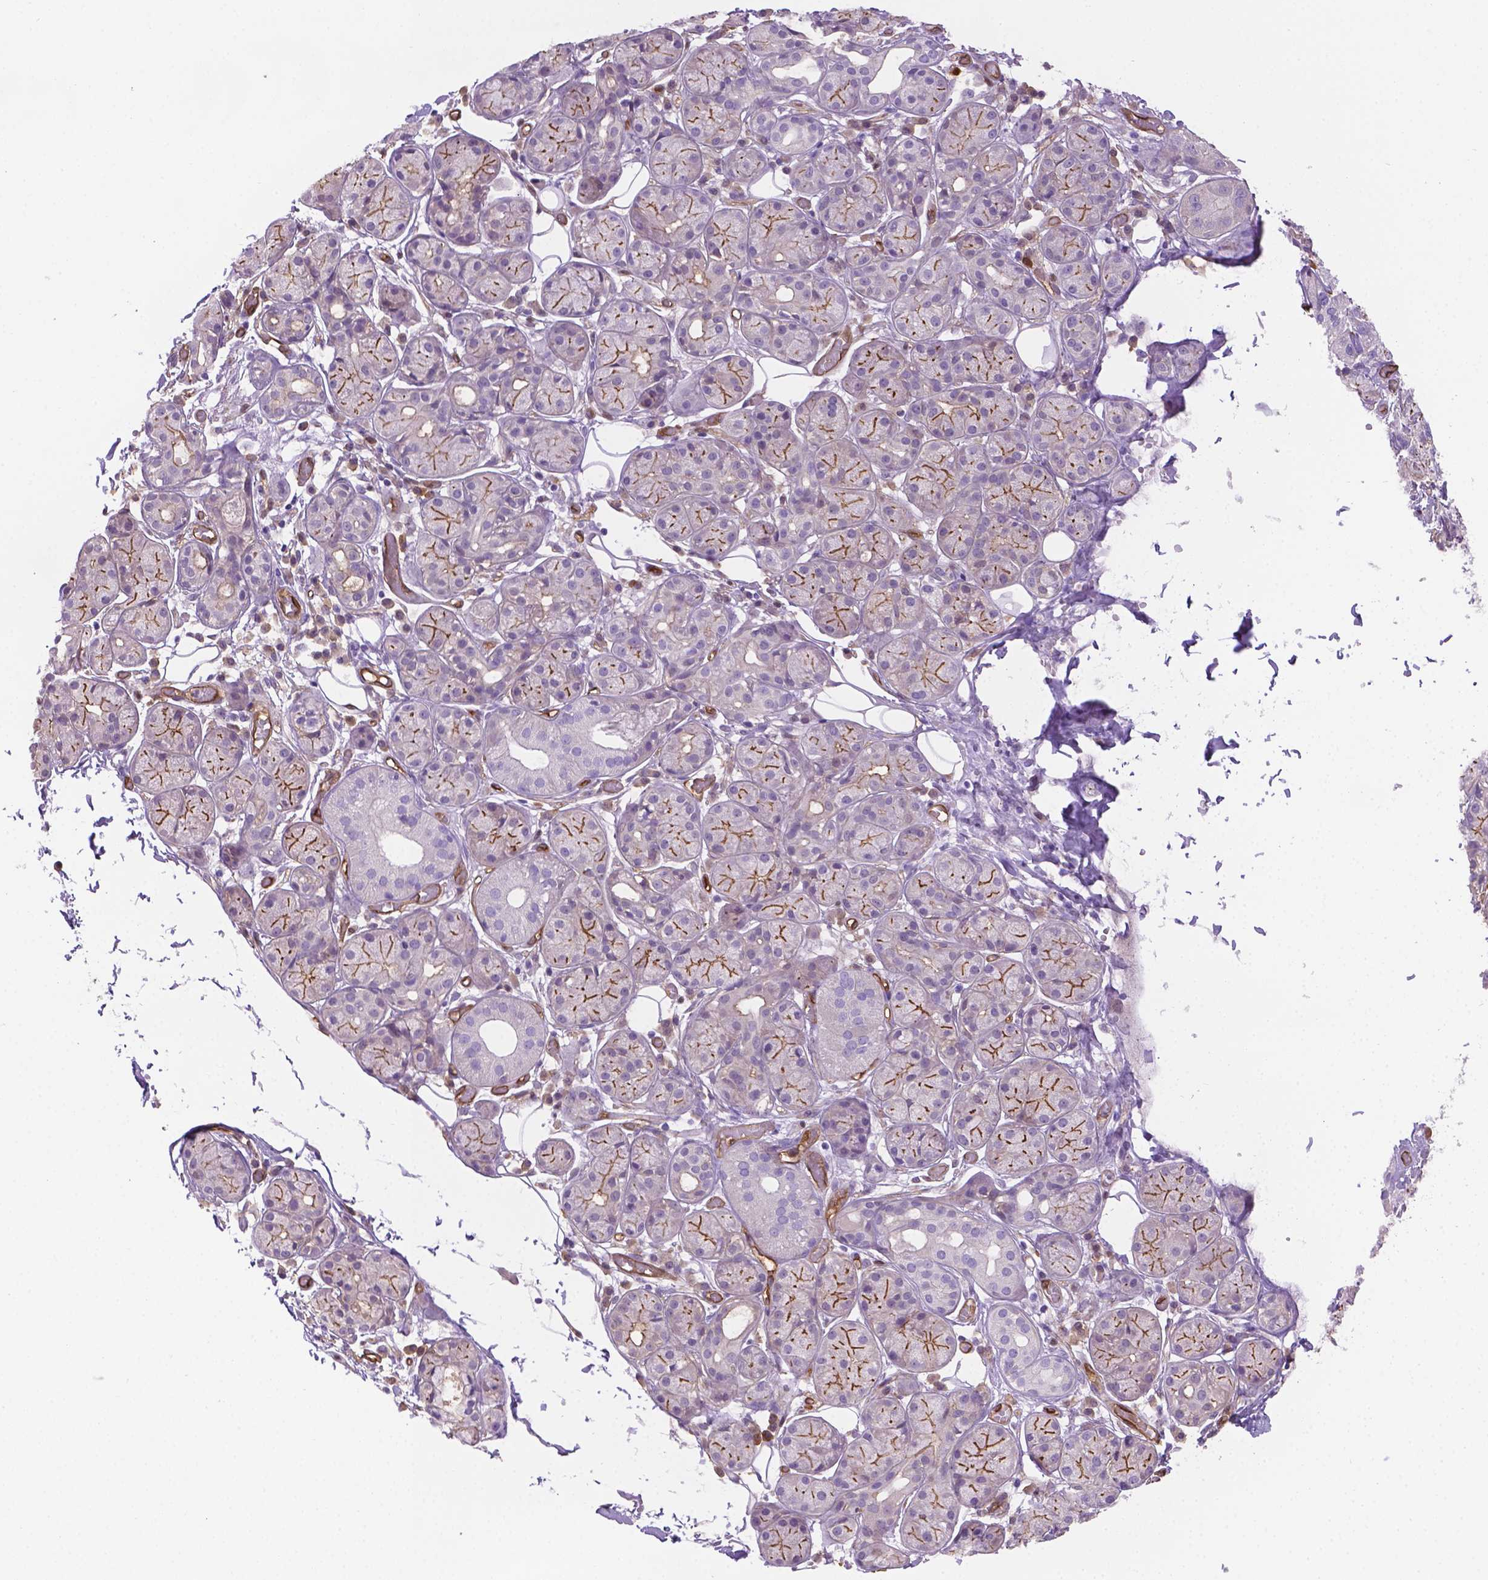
{"staining": {"intensity": "moderate", "quantity": "25%-75%", "location": "cytoplasmic/membranous"}, "tissue": "salivary gland", "cell_type": "Glandular cells", "image_type": "normal", "snomed": [{"axis": "morphology", "description": "Normal tissue, NOS"}, {"axis": "topography", "description": "Salivary gland"}, {"axis": "topography", "description": "Peripheral nerve tissue"}], "caption": "This photomicrograph exhibits immunohistochemistry (IHC) staining of benign salivary gland, with medium moderate cytoplasmic/membranous positivity in approximately 25%-75% of glandular cells.", "gene": "CLIC4", "patient": {"sex": "male", "age": 71}}